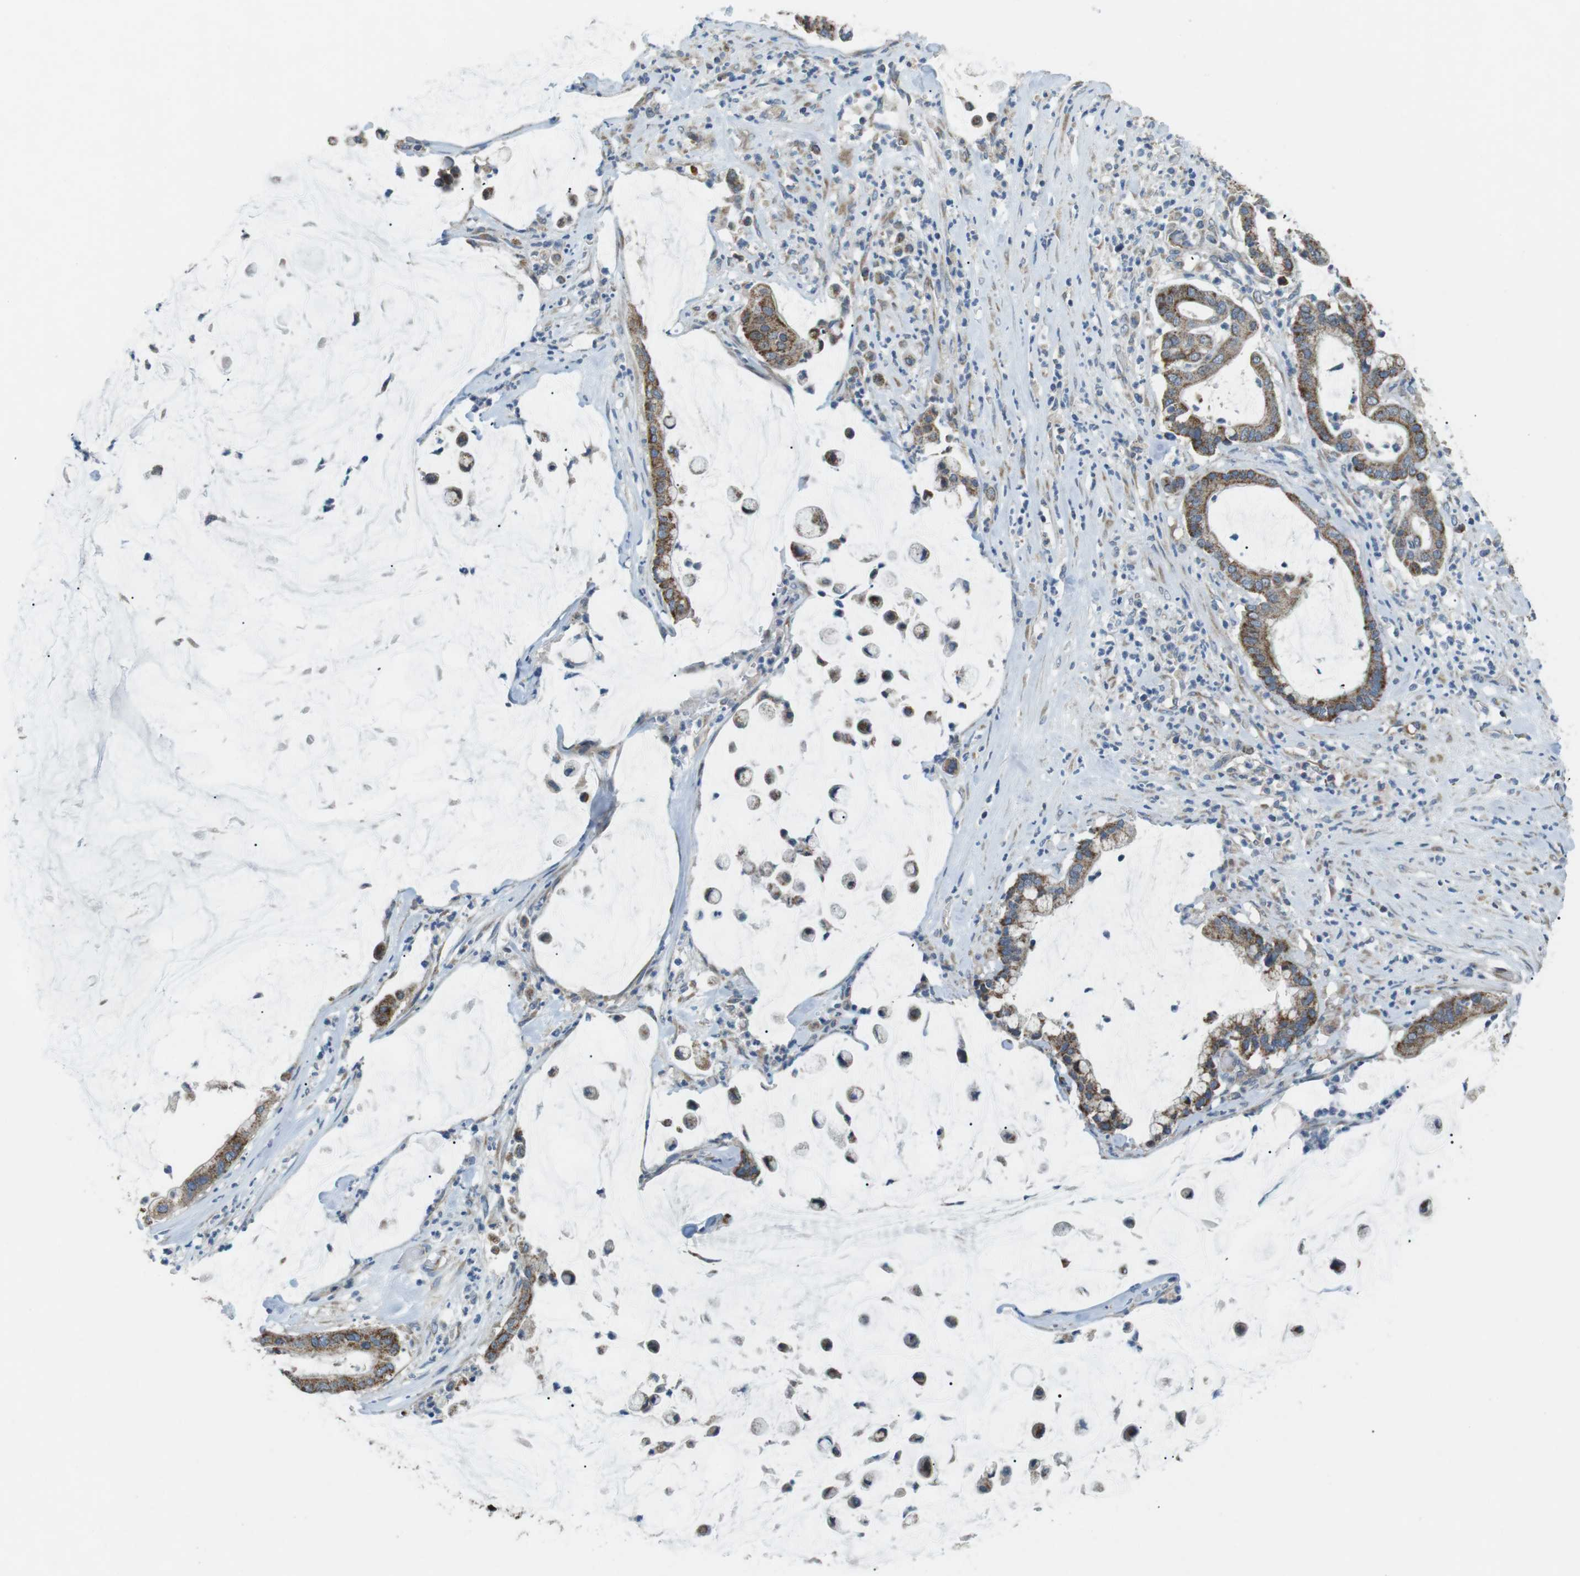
{"staining": {"intensity": "moderate", "quantity": ">75%", "location": "cytoplasmic/membranous"}, "tissue": "pancreatic cancer", "cell_type": "Tumor cells", "image_type": "cancer", "snomed": [{"axis": "morphology", "description": "Adenocarcinoma, NOS"}, {"axis": "topography", "description": "Pancreas"}], "caption": "Immunohistochemical staining of adenocarcinoma (pancreatic) shows moderate cytoplasmic/membranous protein staining in approximately >75% of tumor cells.", "gene": "BACE1", "patient": {"sex": "male", "age": 41}}